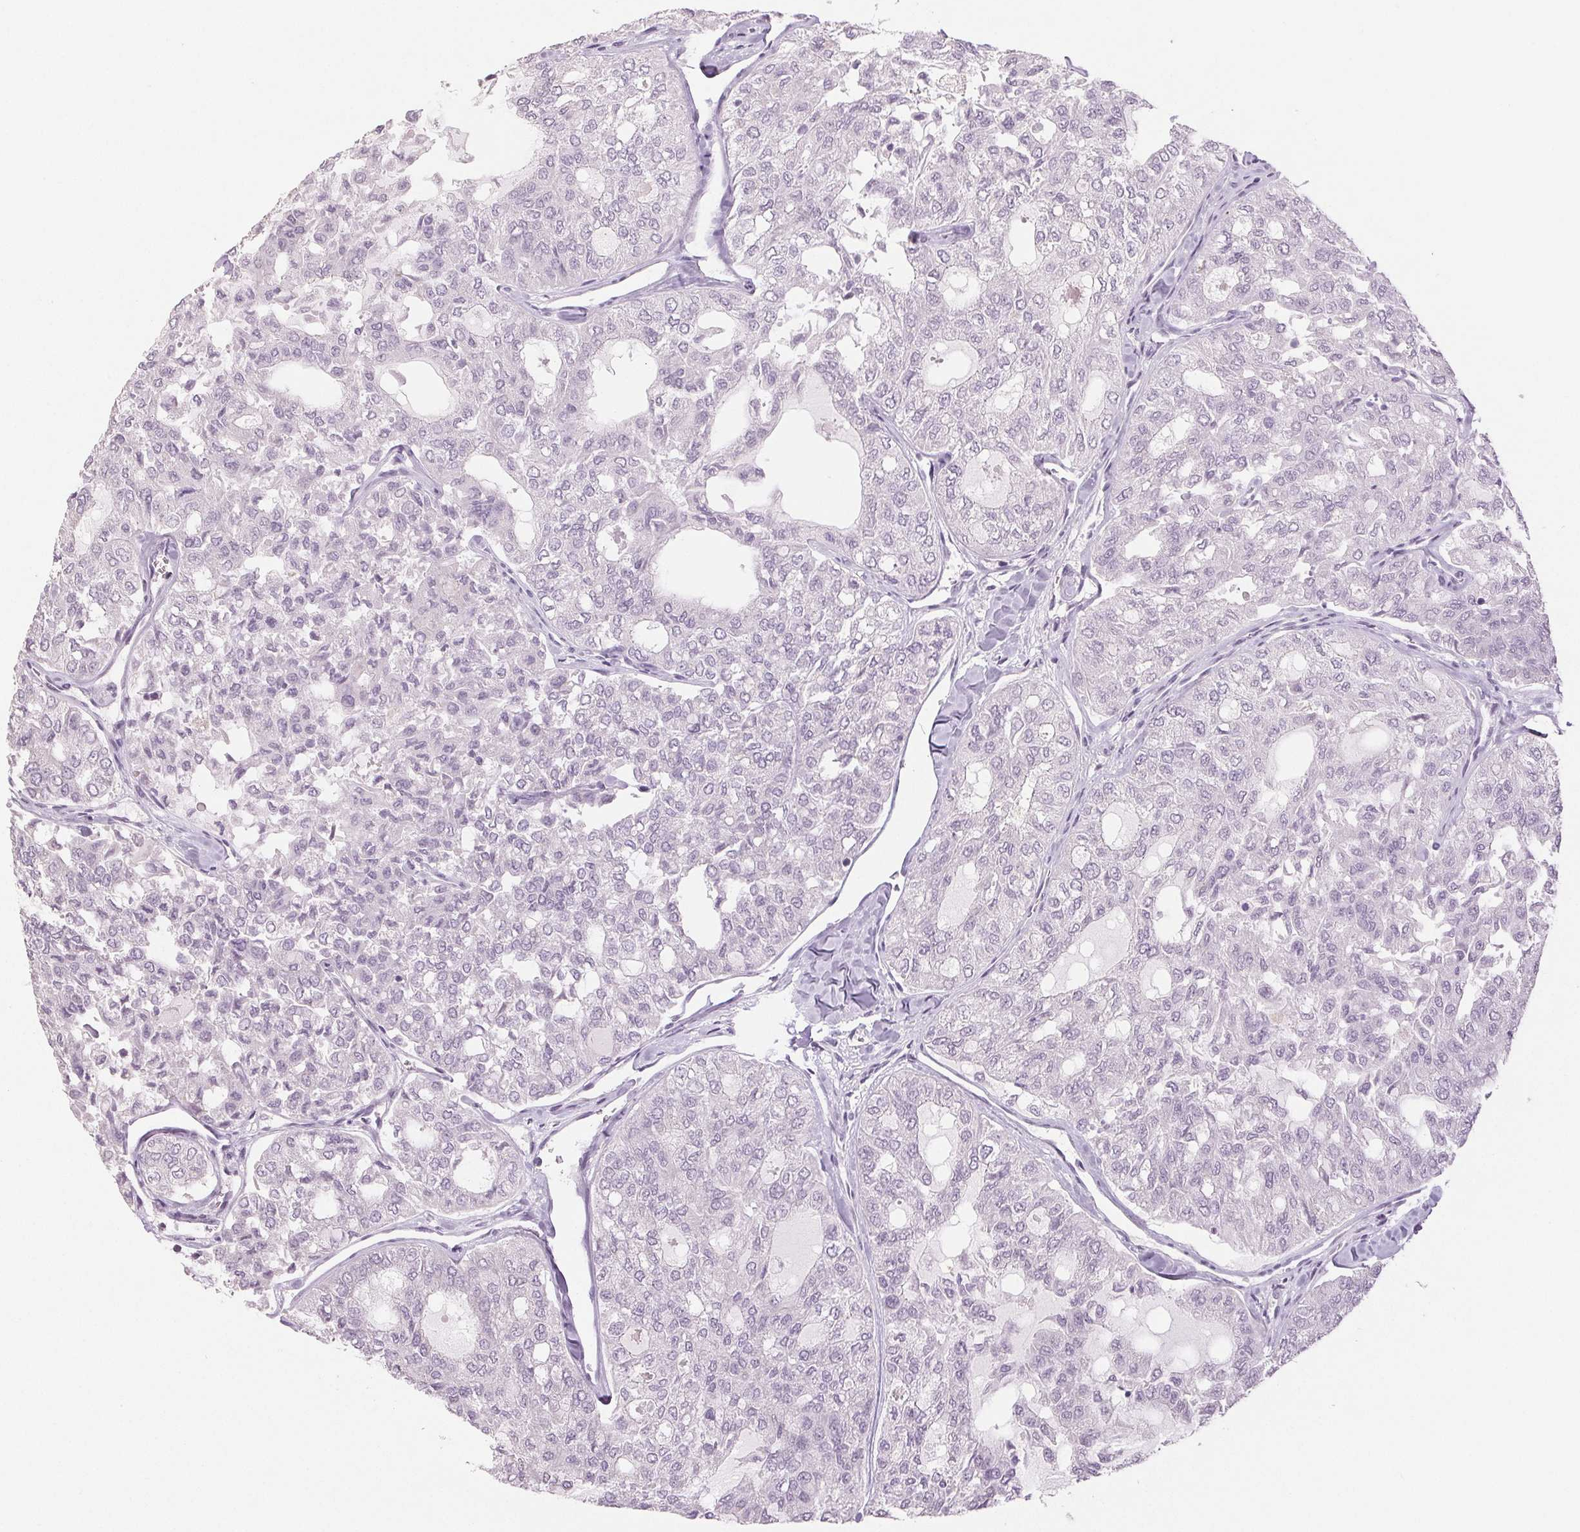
{"staining": {"intensity": "negative", "quantity": "none", "location": "none"}, "tissue": "thyroid cancer", "cell_type": "Tumor cells", "image_type": "cancer", "snomed": [{"axis": "morphology", "description": "Follicular adenoma carcinoma, NOS"}, {"axis": "topography", "description": "Thyroid gland"}], "caption": "DAB immunohistochemical staining of human follicular adenoma carcinoma (thyroid) displays no significant staining in tumor cells.", "gene": "LTF", "patient": {"sex": "male", "age": 75}}